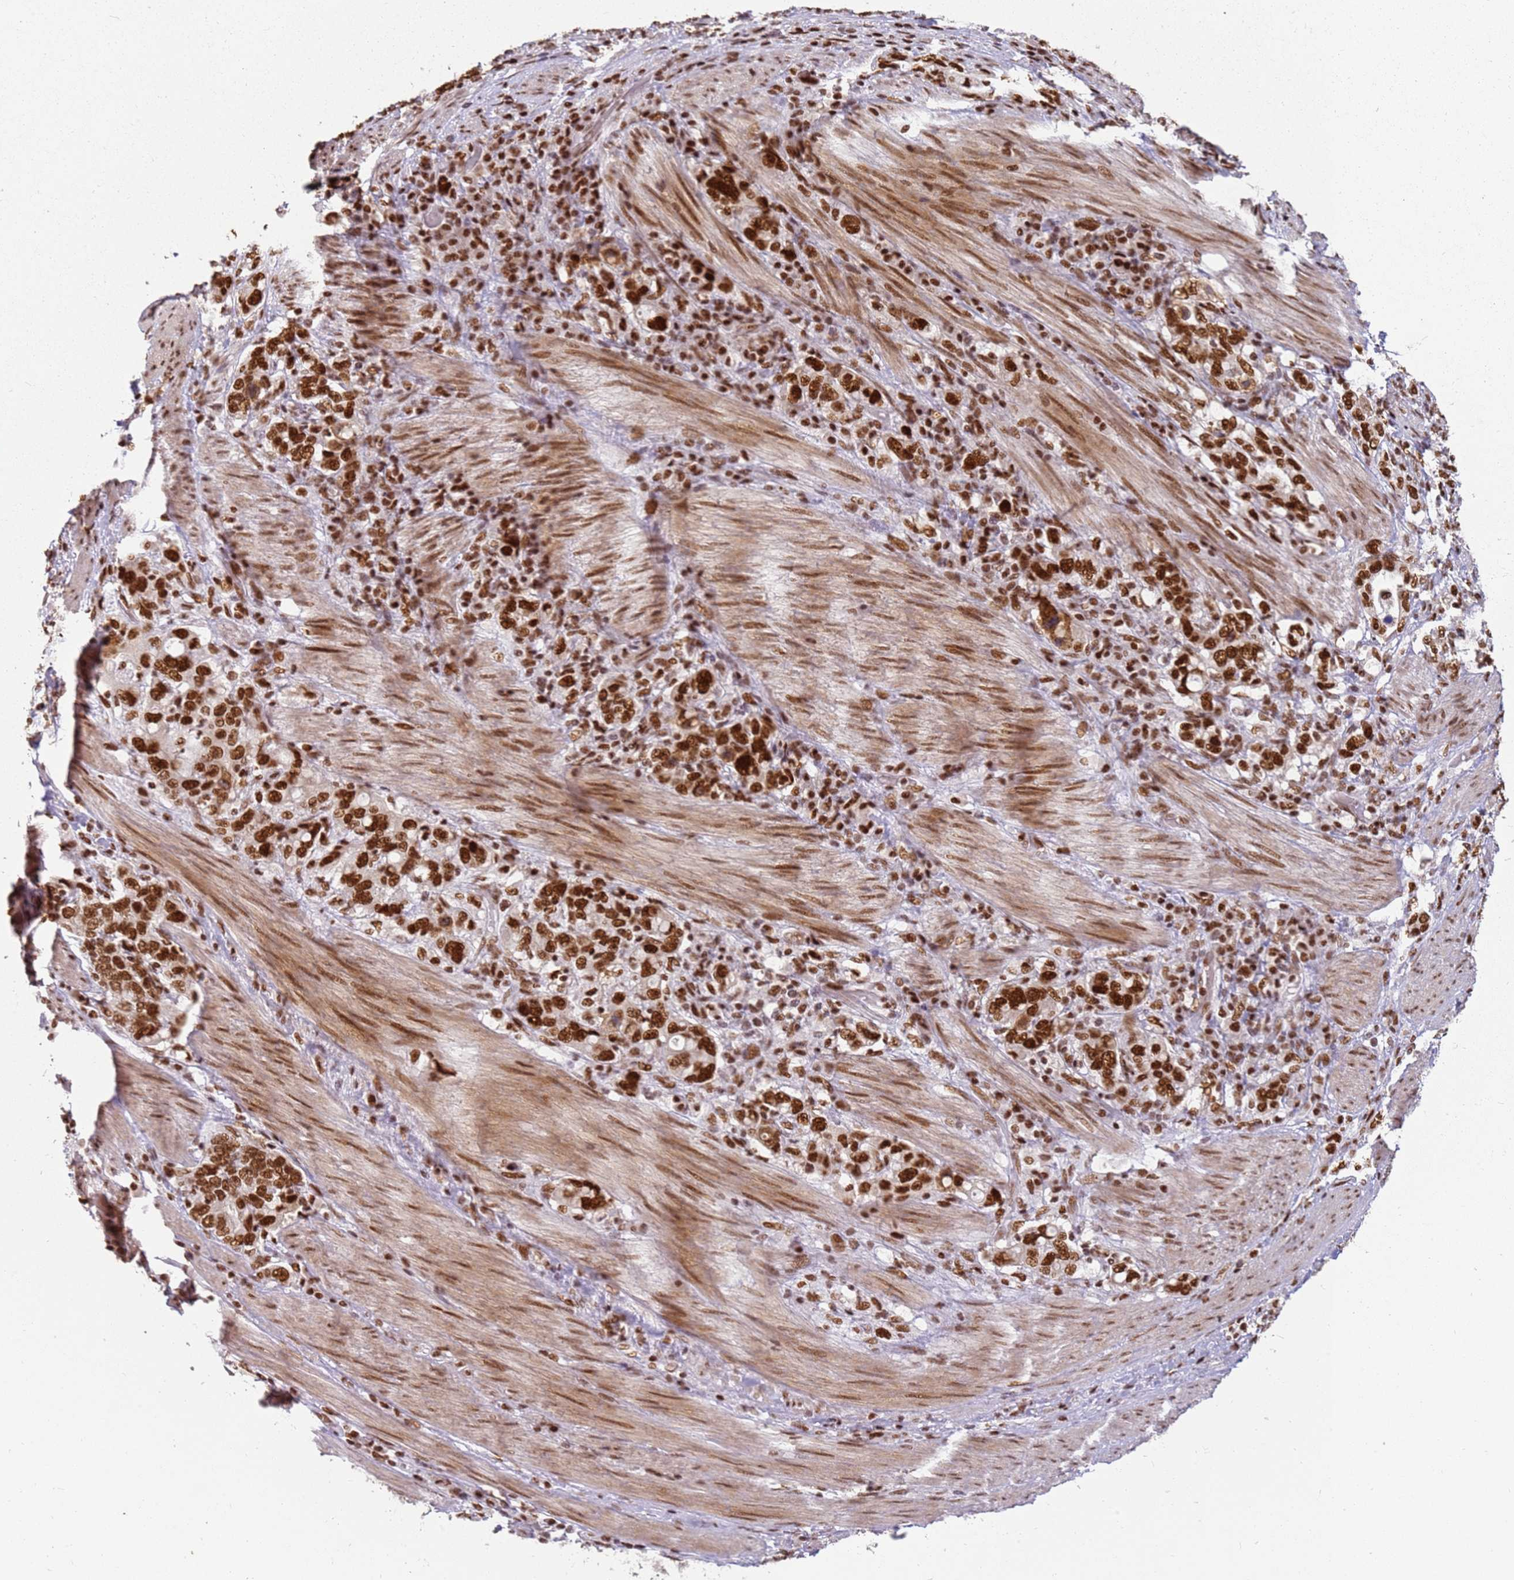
{"staining": {"intensity": "strong", "quantity": ">75%", "location": "nuclear"}, "tissue": "stomach cancer", "cell_type": "Tumor cells", "image_type": "cancer", "snomed": [{"axis": "morphology", "description": "Adenocarcinoma, NOS"}, {"axis": "topography", "description": "Stomach, upper"}, {"axis": "topography", "description": "Stomach"}], "caption": "A high-resolution photomicrograph shows IHC staining of stomach adenocarcinoma, which reveals strong nuclear staining in approximately >75% of tumor cells.", "gene": "TENT4A", "patient": {"sex": "male", "age": 62}}